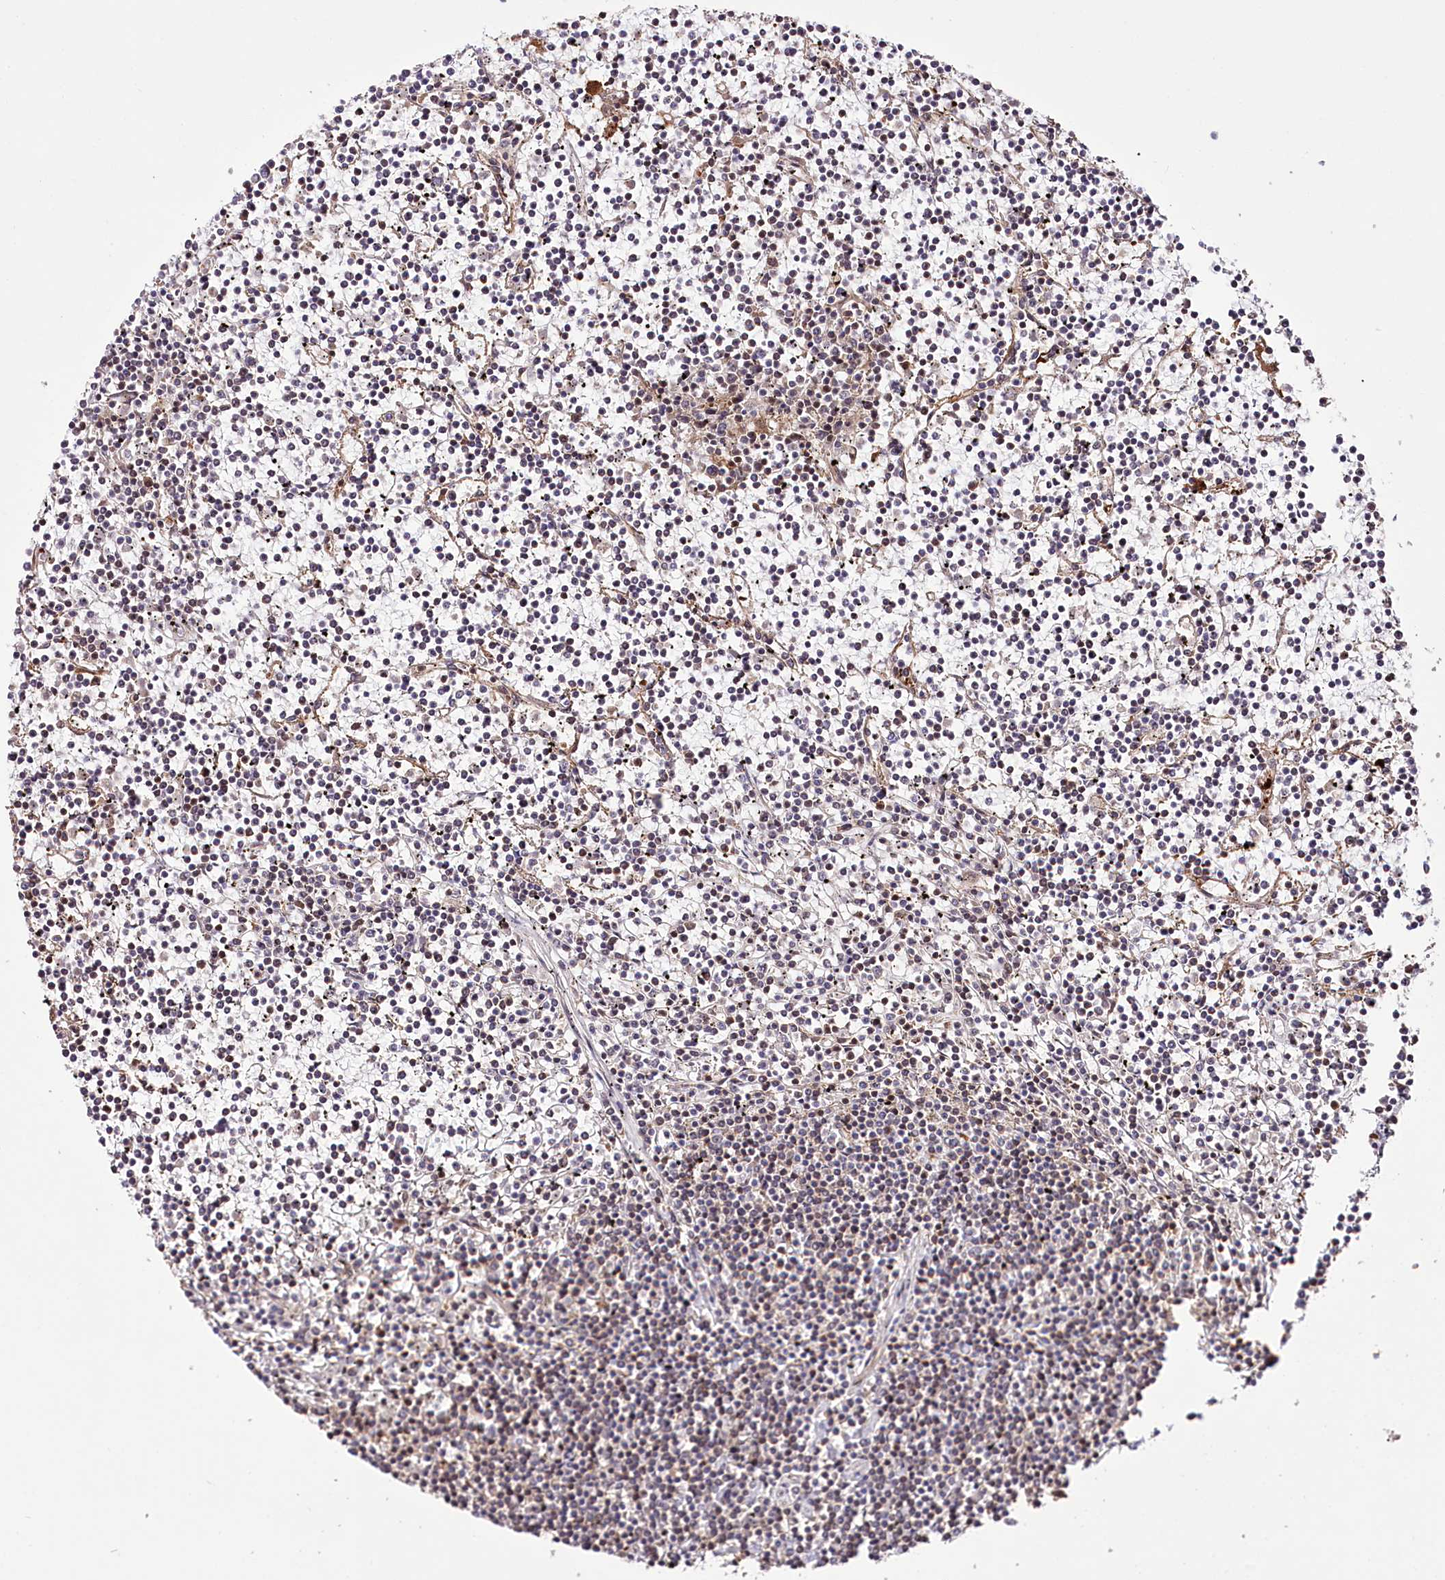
{"staining": {"intensity": "moderate", "quantity": "<25%", "location": "cytoplasmic/membranous"}, "tissue": "lymphoma", "cell_type": "Tumor cells", "image_type": "cancer", "snomed": [{"axis": "morphology", "description": "Malignant lymphoma, non-Hodgkin's type, Low grade"}, {"axis": "topography", "description": "Spleen"}], "caption": "Protein expression analysis of human malignant lymphoma, non-Hodgkin's type (low-grade) reveals moderate cytoplasmic/membranous expression in about <25% of tumor cells.", "gene": "DHX29", "patient": {"sex": "female", "age": 19}}